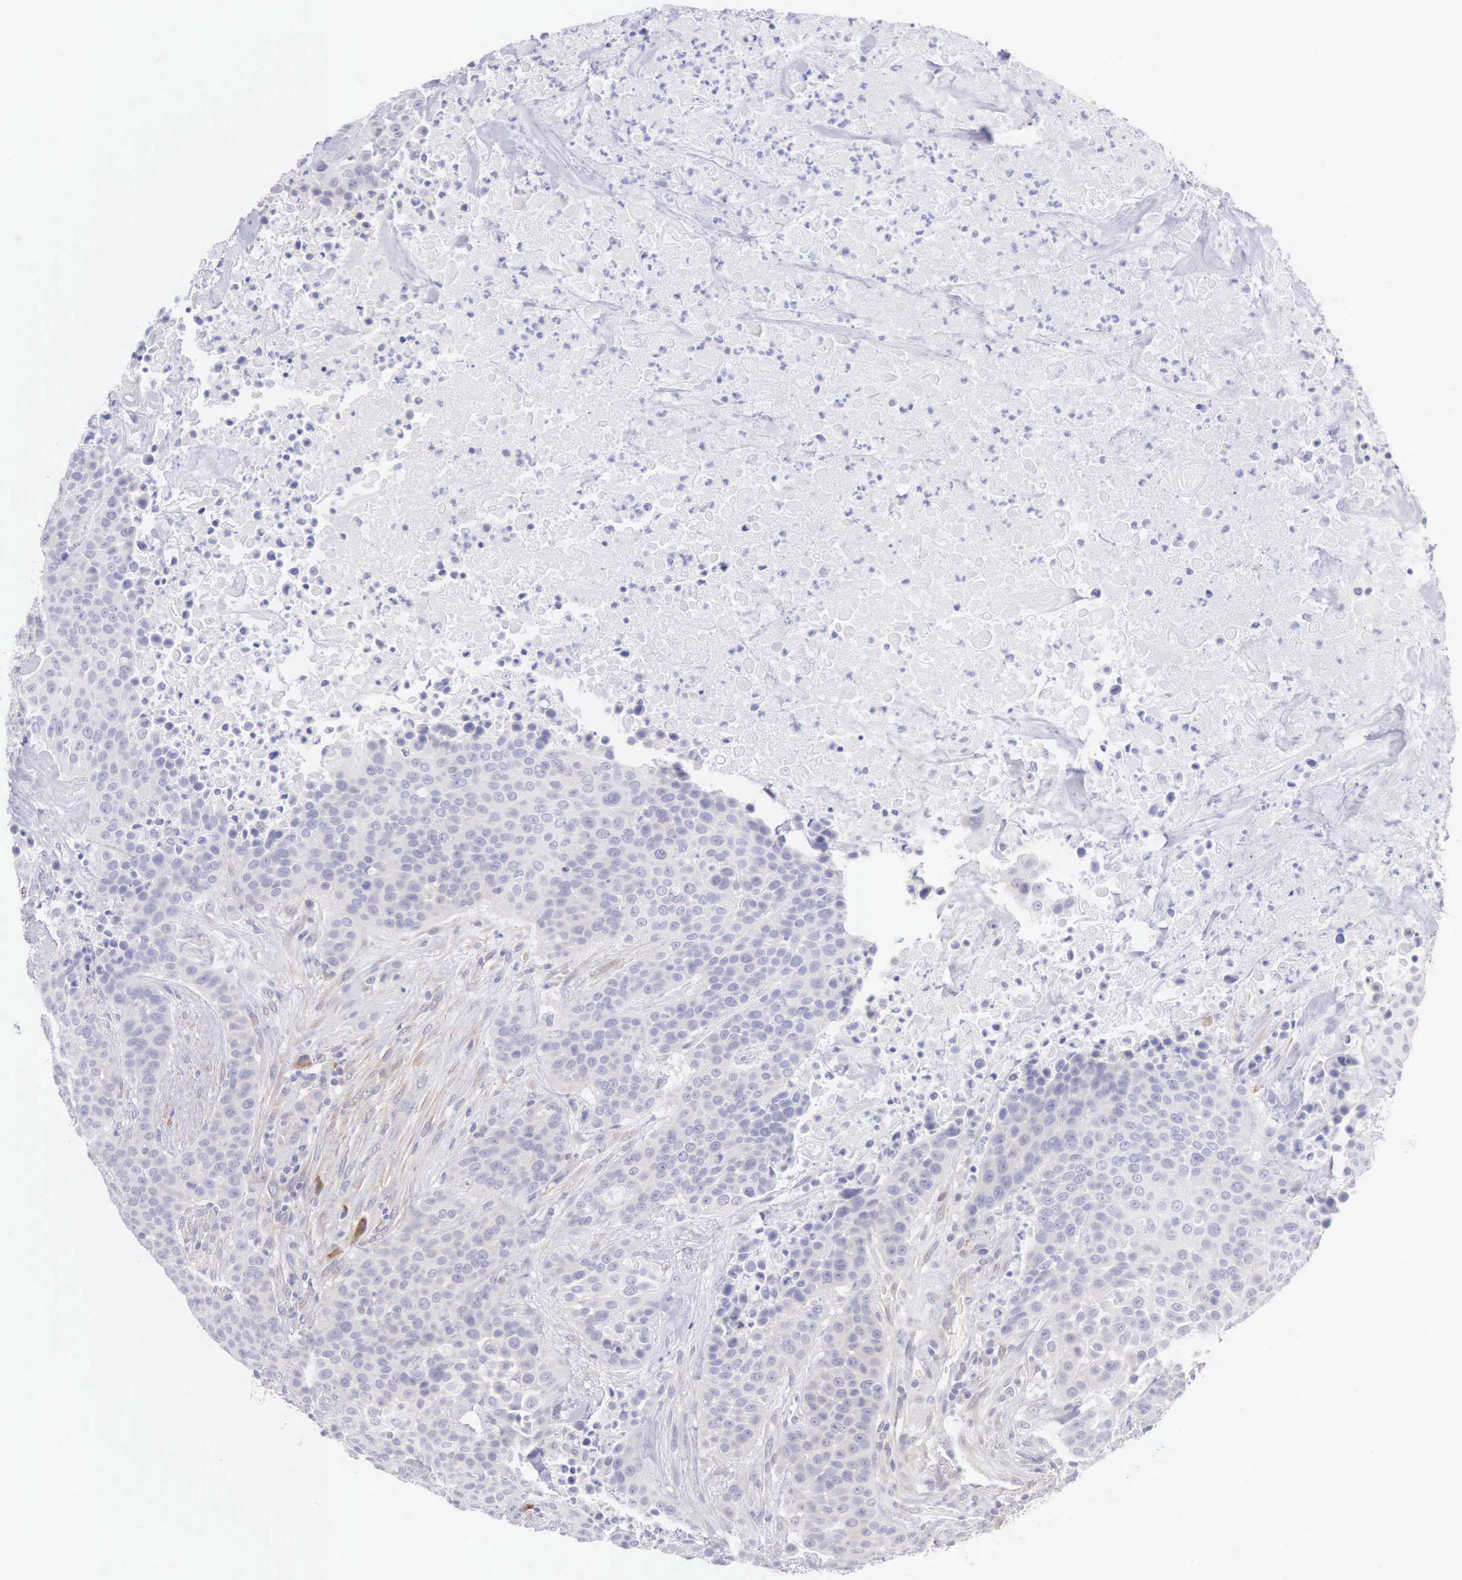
{"staining": {"intensity": "weak", "quantity": "<25%", "location": "cytoplasmic/membranous"}, "tissue": "urothelial cancer", "cell_type": "Tumor cells", "image_type": "cancer", "snomed": [{"axis": "morphology", "description": "Urothelial carcinoma, High grade"}, {"axis": "topography", "description": "Urinary bladder"}], "caption": "IHC photomicrograph of human urothelial cancer stained for a protein (brown), which demonstrates no positivity in tumor cells.", "gene": "ARFGAP3", "patient": {"sex": "male", "age": 74}}